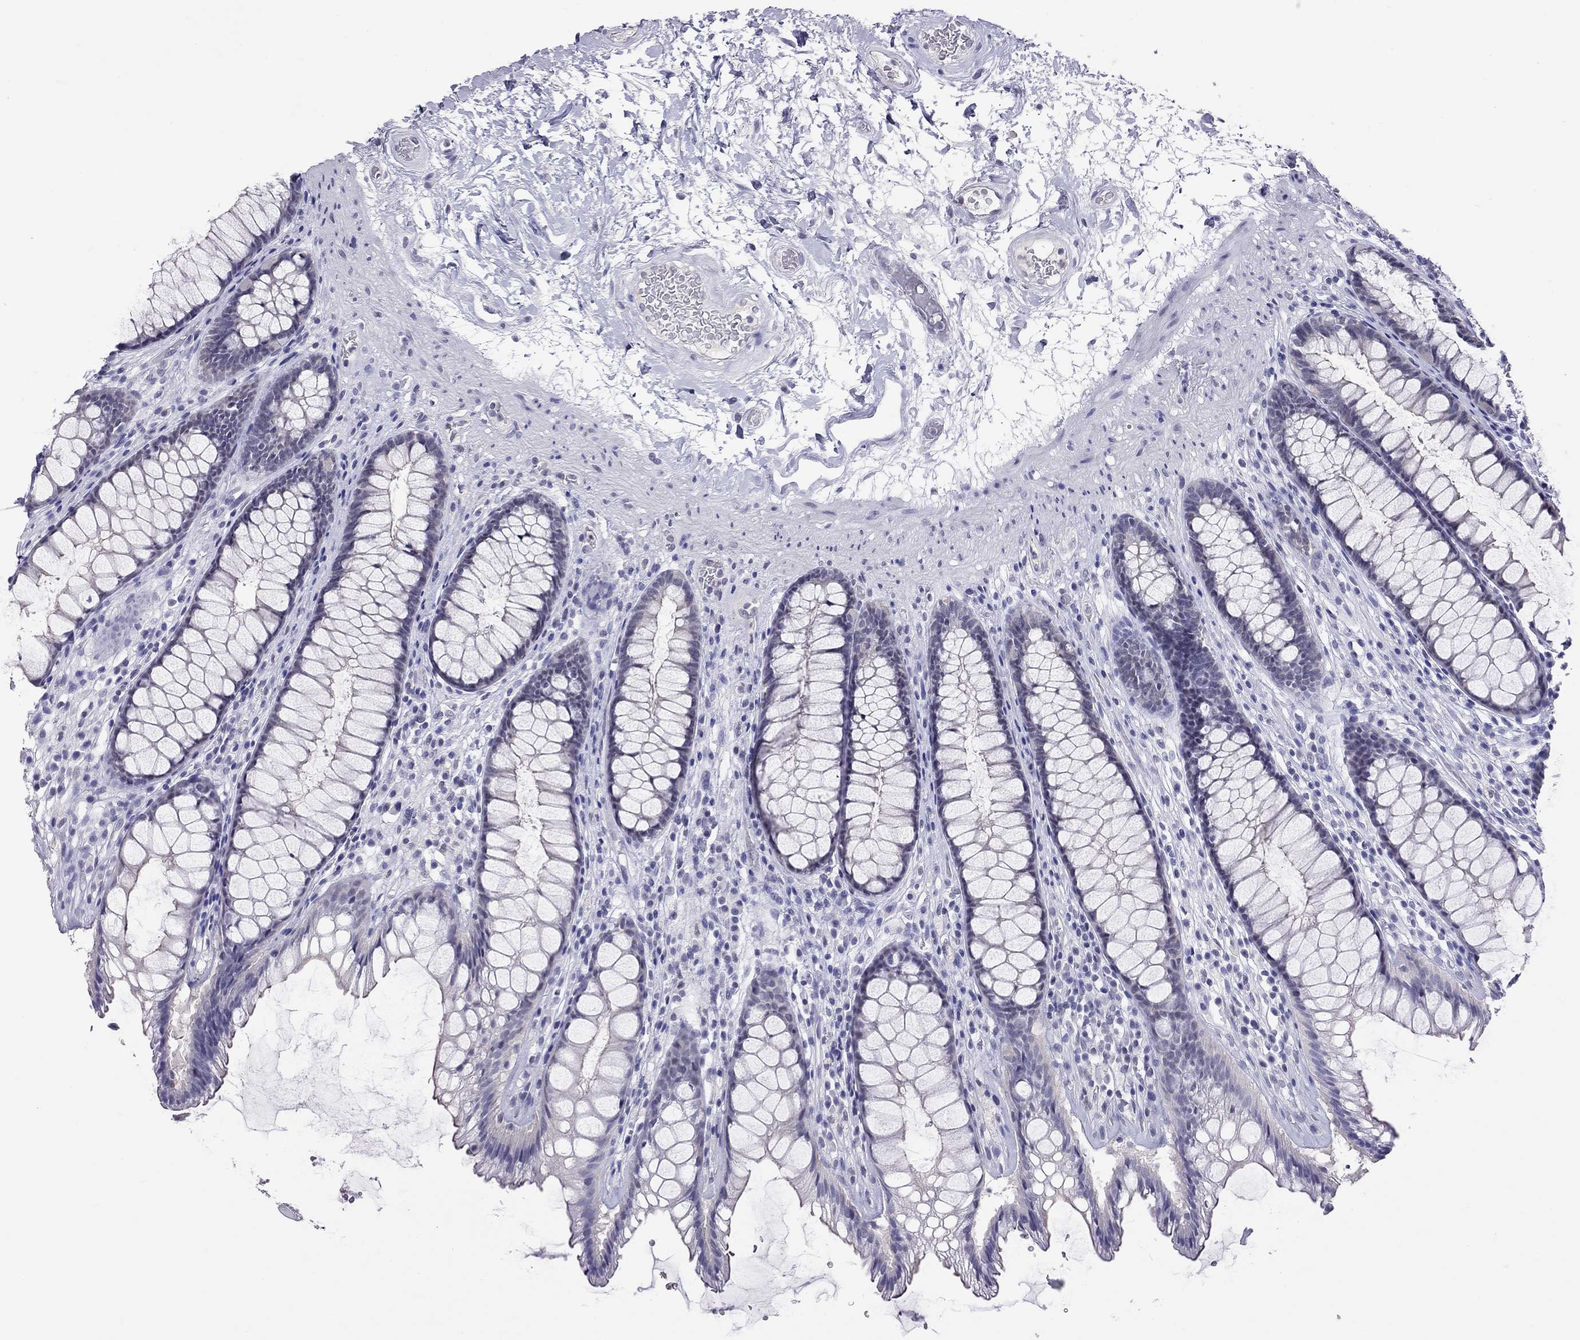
{"staining": {"intensity": "negative", "quantity": "none", "location": "none"}, "tissue": "rectum", "cell_type": "Glandular cells", "image_type": "normal", "snomed": [{"axis": "morphology", "description": "Normal tissue, NOS"}, {"axis": "topography", "description": "Rectum"}], "caption": "Immunohistochemistry (IHC) histopathology image of unremarkable rectum: human rectum stained with DAB (3,3'-diaminobenzidine) shows no significant protein expression in glandular cells. (IHC, brightfield microscopy, high magnification).", "gene": "JHY", "patient": {"sex": "male", "age": 72}}